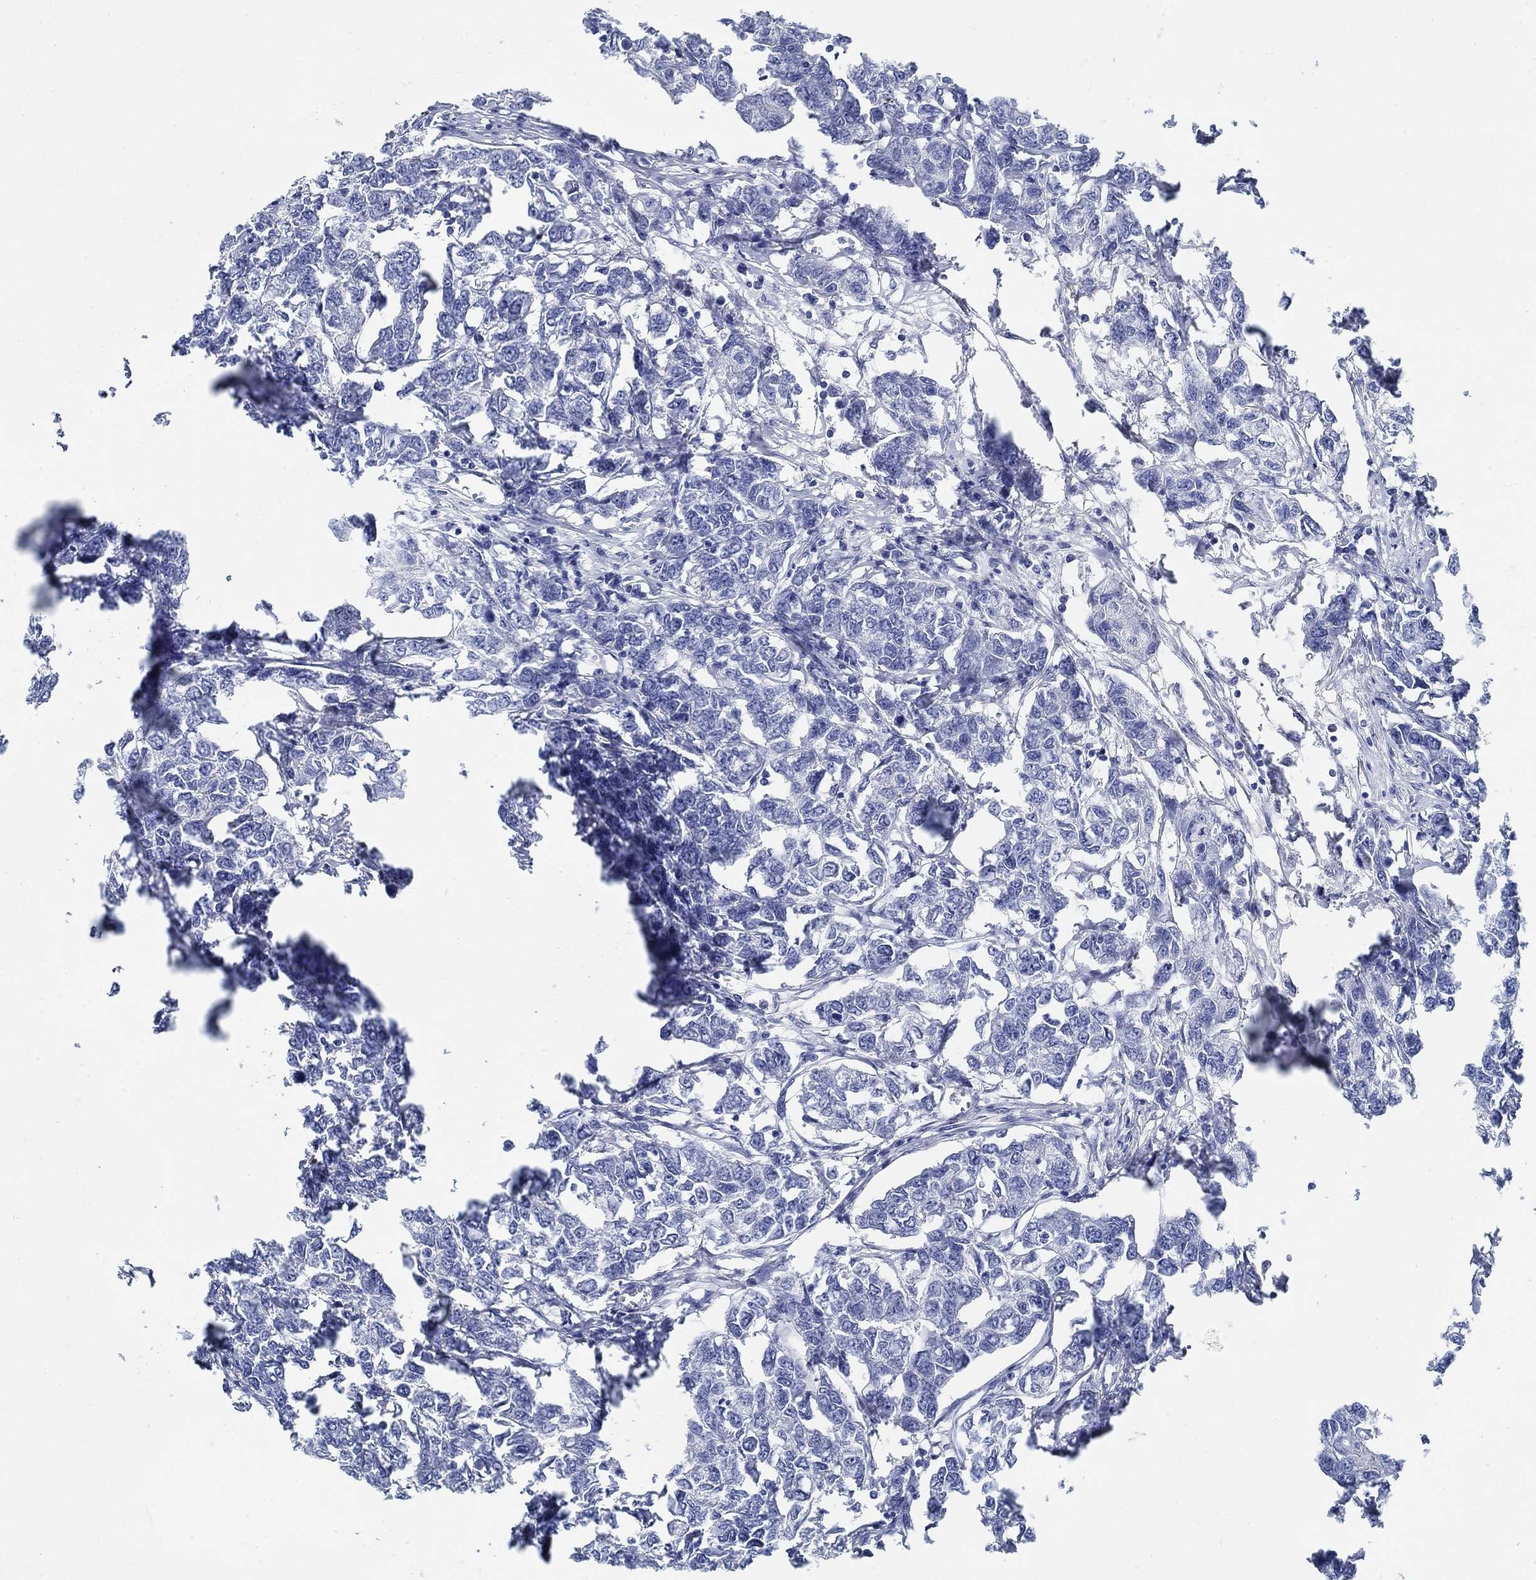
{"staining": {"intensity": "negative", "quantity": "none", "location": "none"}, "tissue": "breast cancer", "cell_type": "Tumor cells", "image_type": "cancer", "snomed": [{"axis": "morphology", "description": "Duct carcinoma"}, {"axis": "topography", "description": "Breast"}], "caption": "This histopathology image is of breast cancer stained with immunohistochemistry to label a protein in brown with the nuclei are counter-stained blue. There is no positivity in tumor cells.", "gene": "SLC45A1", "patient": {"sex": "female", "age": 88}}